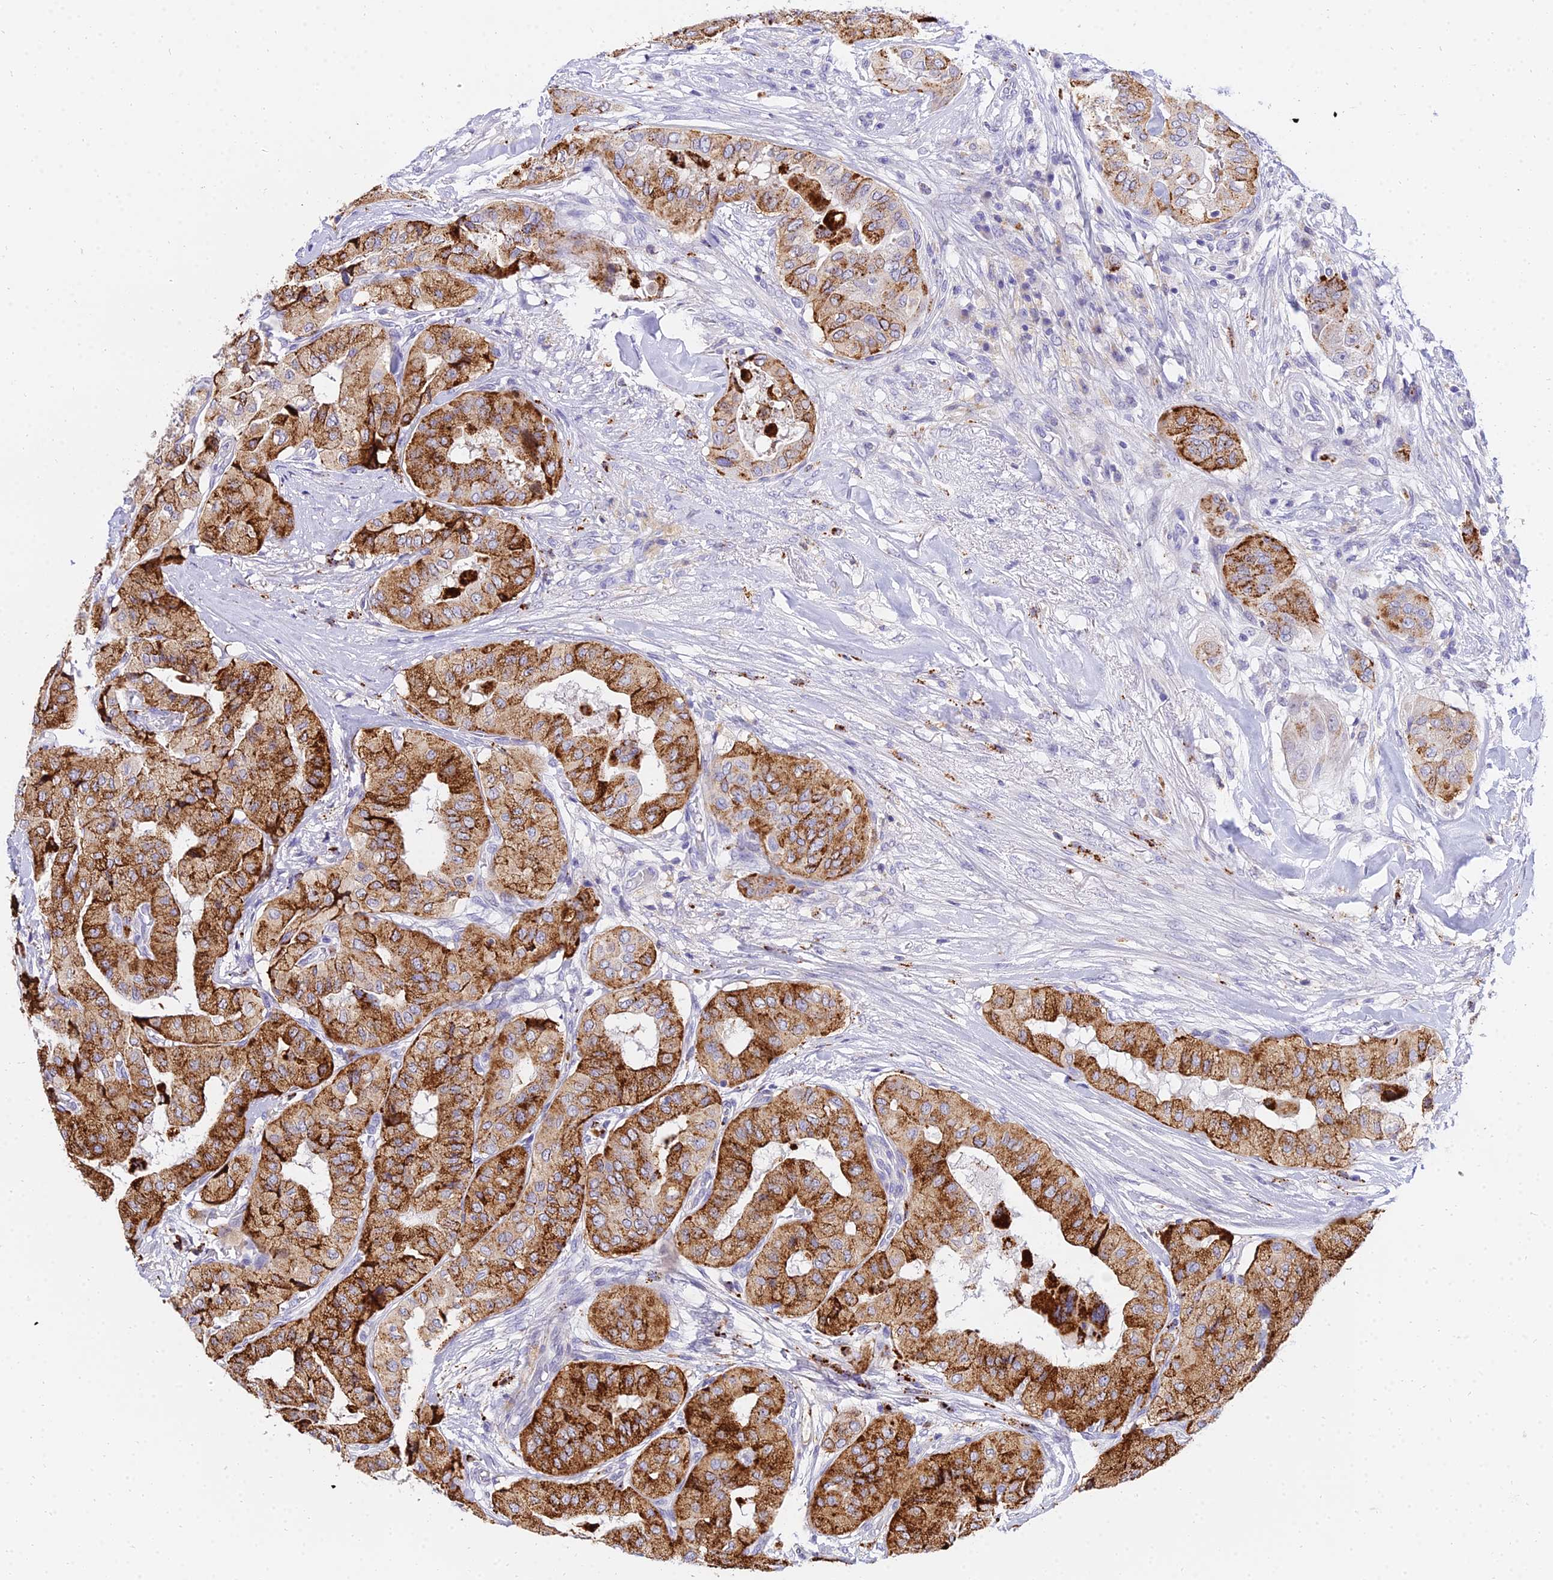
{"staining": {"intensity": "strong", "quantity": ">75%", "location": "cytoplasmic/membranous"}, "tissue": "thyroid cancer", "cell_type": "Tumor cells", "image_type": "cancer", "snomed": [{"axis": "morphology", "description": "Papillary adenocarcinoma, NOS"}, {"axis": "topography", "description": "Thyroid gland"}], "caption": "Immunohistochemistry (IHC) (DAB (3,3'-diaminobenzidine)) staining of thyroid cancer (papillary adenocarcinoma) demonstrates strong cytoplasmic/membranous protein staining in approximately >75% of tumor cells.", "gene": "VWC2L", "patient": {"sex": "female", "age": 59}}